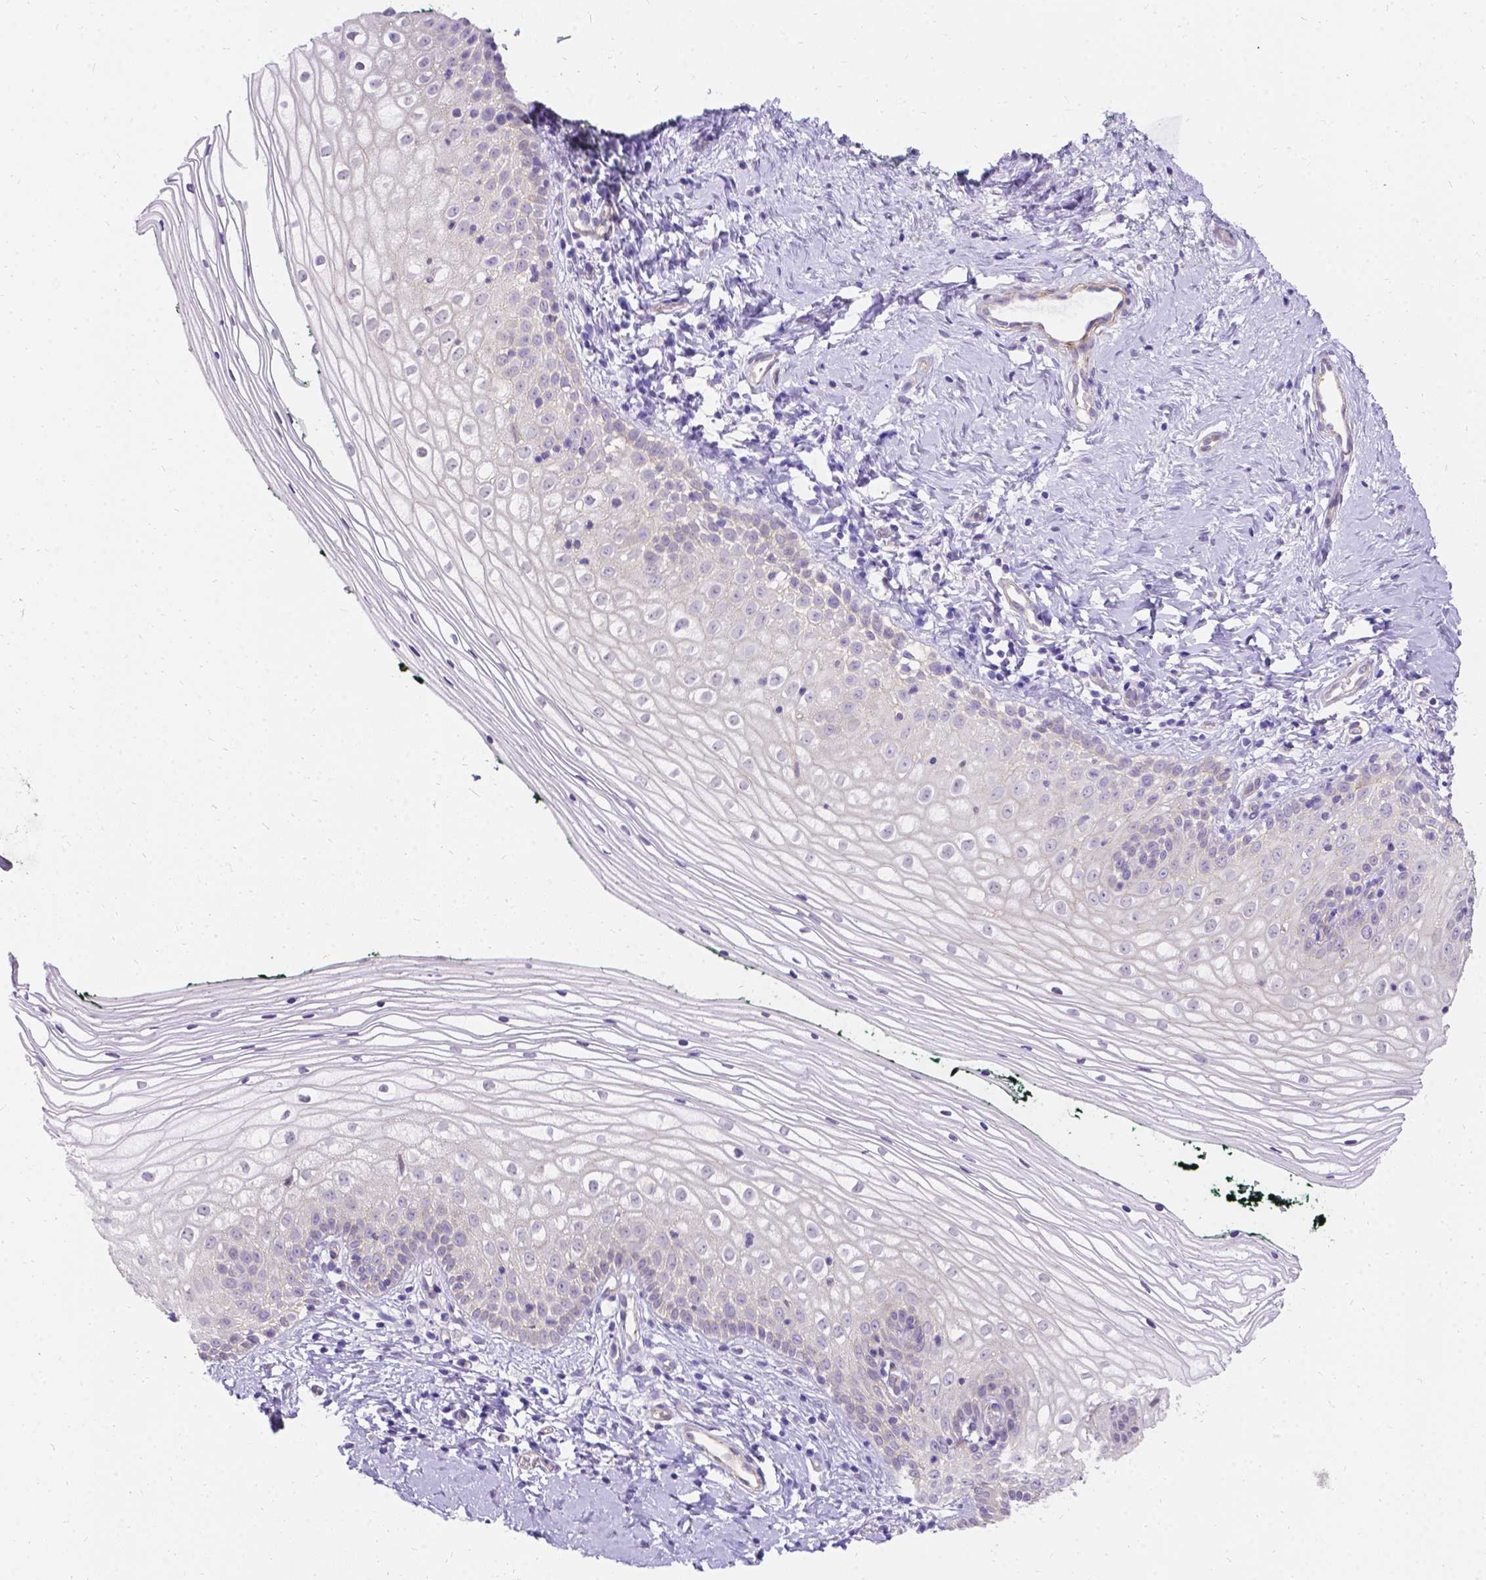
{"staining": {"intensity": "negative", "quantity": "none", "location": "none"}, "tissue": "vagina", "cell_type": "Squamous epithelial cells", "image_type": "normal", "snomed": [{"axis": "morphology", "description": "Normal tissue, NOS"}, {"axis": "topography", "description": "Vagina"}], "caption": "Squamous epithelial cells show no significant expression in unremarkable vagina.", "gene": "PALS1", "patient": {"sex": "female", "age": 47}}